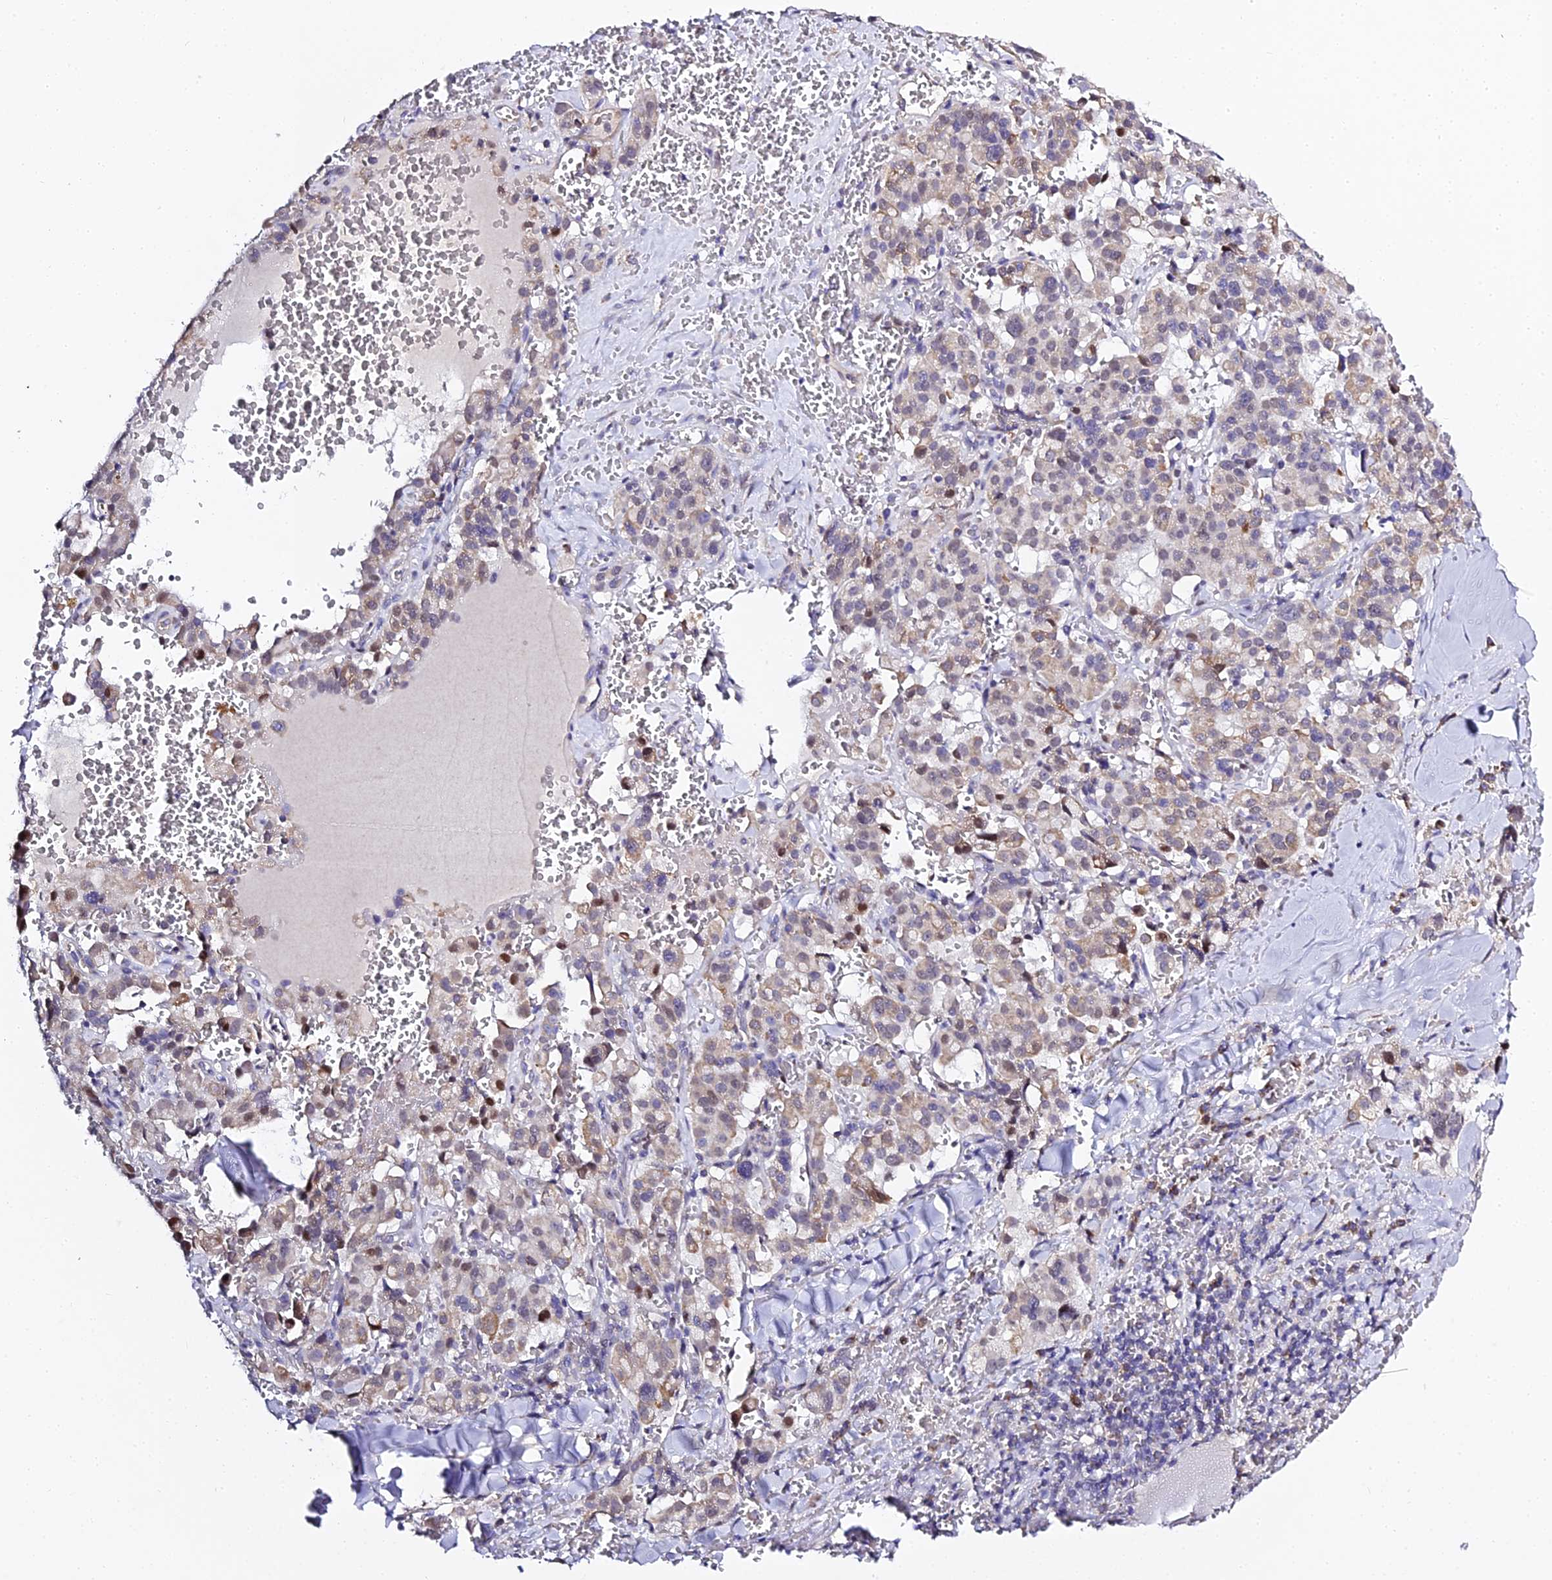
{"staining": {"intensity": "moderate", "quantity": "<25%", "location": "nuclear"}, "tissue": "pancreatic cancer", "cell_type": "Tumor cells", "image_type": "cancer", "snomed": [{"axis": "morphology", "description": "Adenocarcinoma, NOS"}, {"axis": "topography", "description": "Pancreas"}], "caption": "Immunohistochemistry photomicrograph of adenocarcinoma (pancreatic) stained for a protein (brown), which demonstrates low levels of moderate nuclear positivity in about <25% of tumor cells.", "gene": "SERP1", "patient": {"sex": "male", "age": 65}}